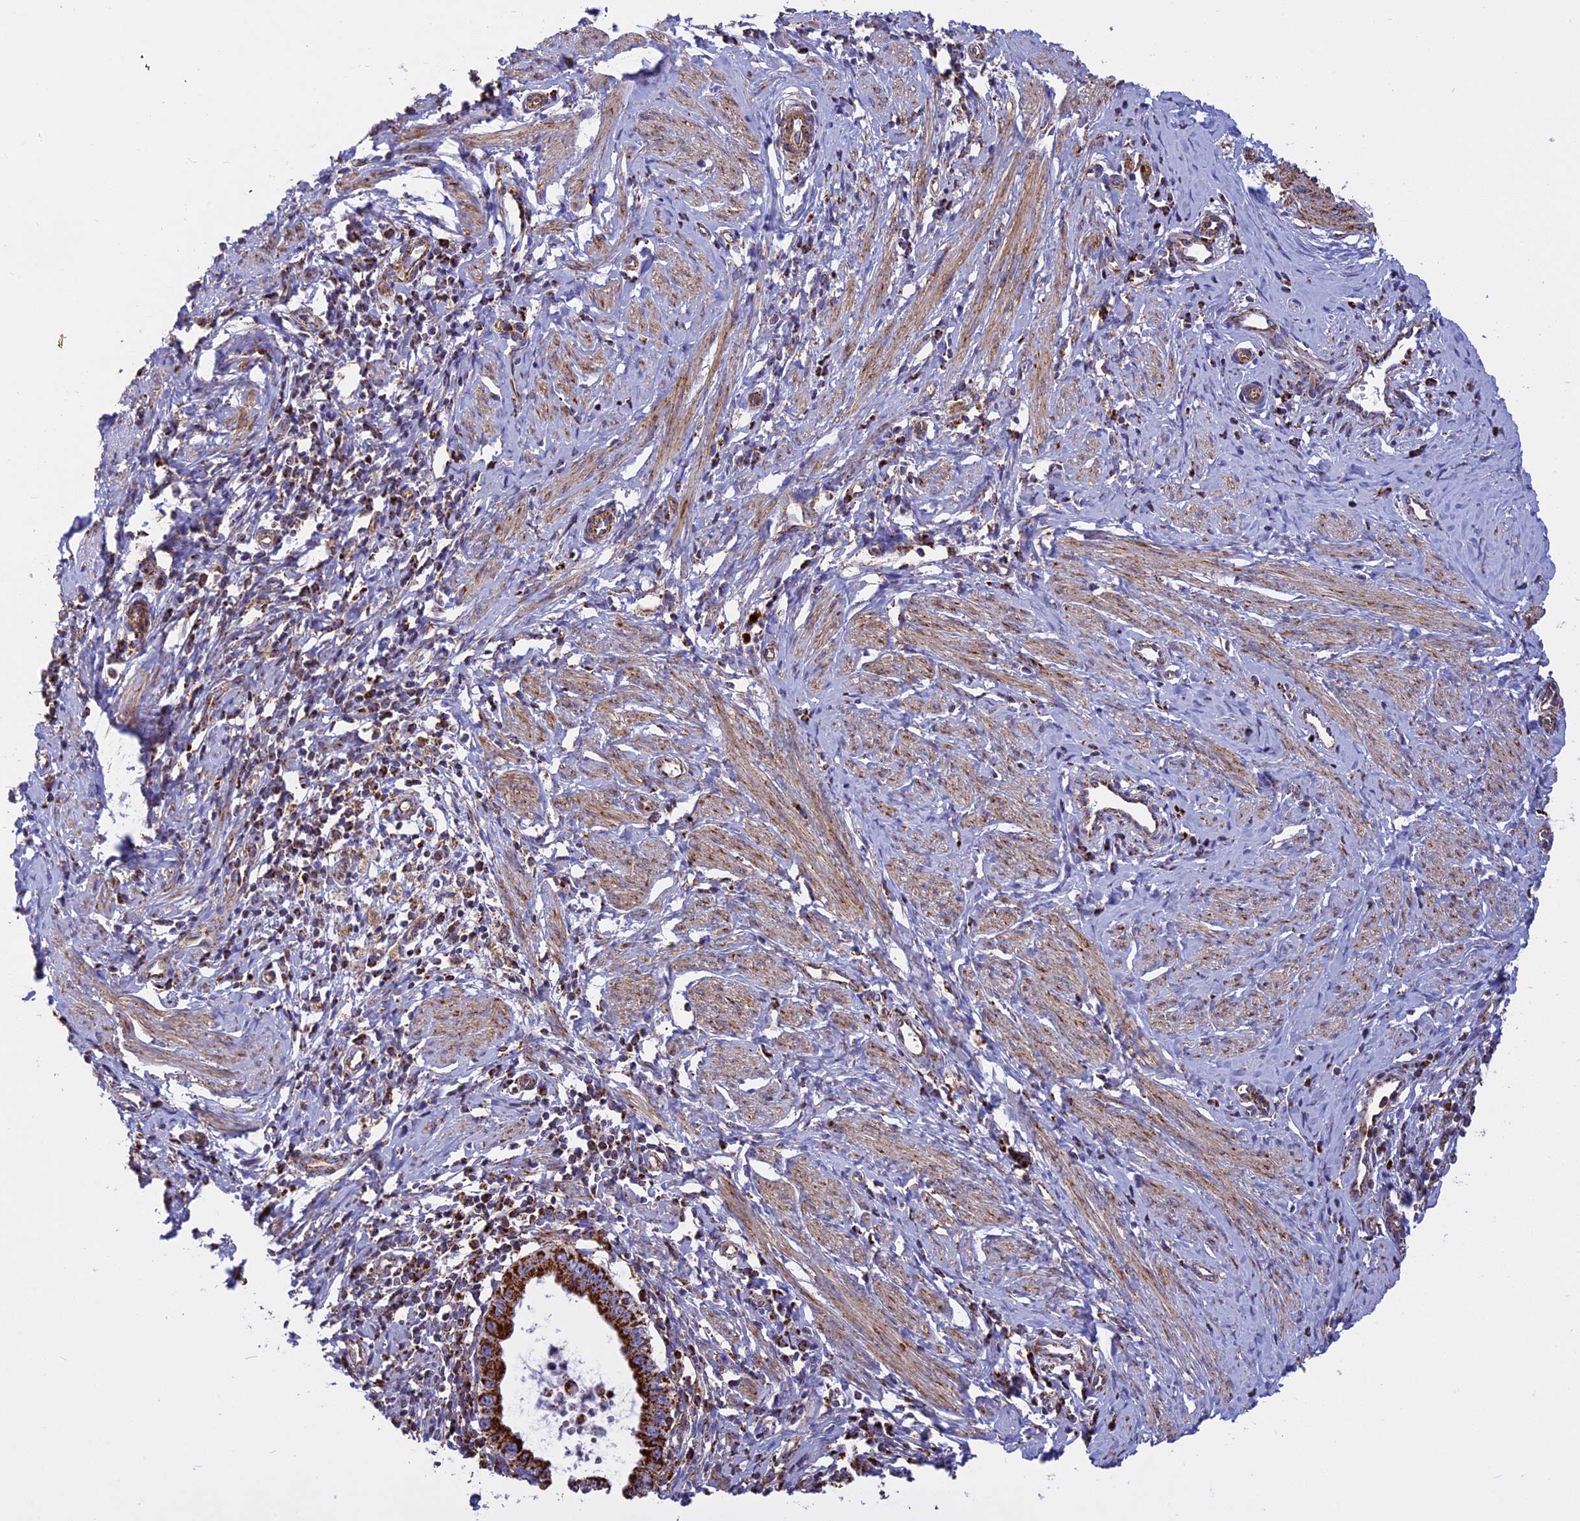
{"staining": {"intensity": "strong", "quantity": ">75%", "location": "cytoplasmic/membranous"}, "tissue": "cervical cancer", "cell_type": "Tumor cells", "image_type": "cancer", "snomed": [{"axis": "morphology", "description": "Adenocarcinoma, NOS"}, {"axis": "topography", "description": "Cervix"}], "caption": "A micrograph showing strong cytoplasmic/membranous positivity in approximately >75% of tumor cells in adenocarcinoma (cervical), as visualized by brown immunohistochemical staining.", "gene": "UQCRB", "patient": {"sex": "female", "age": 36}}